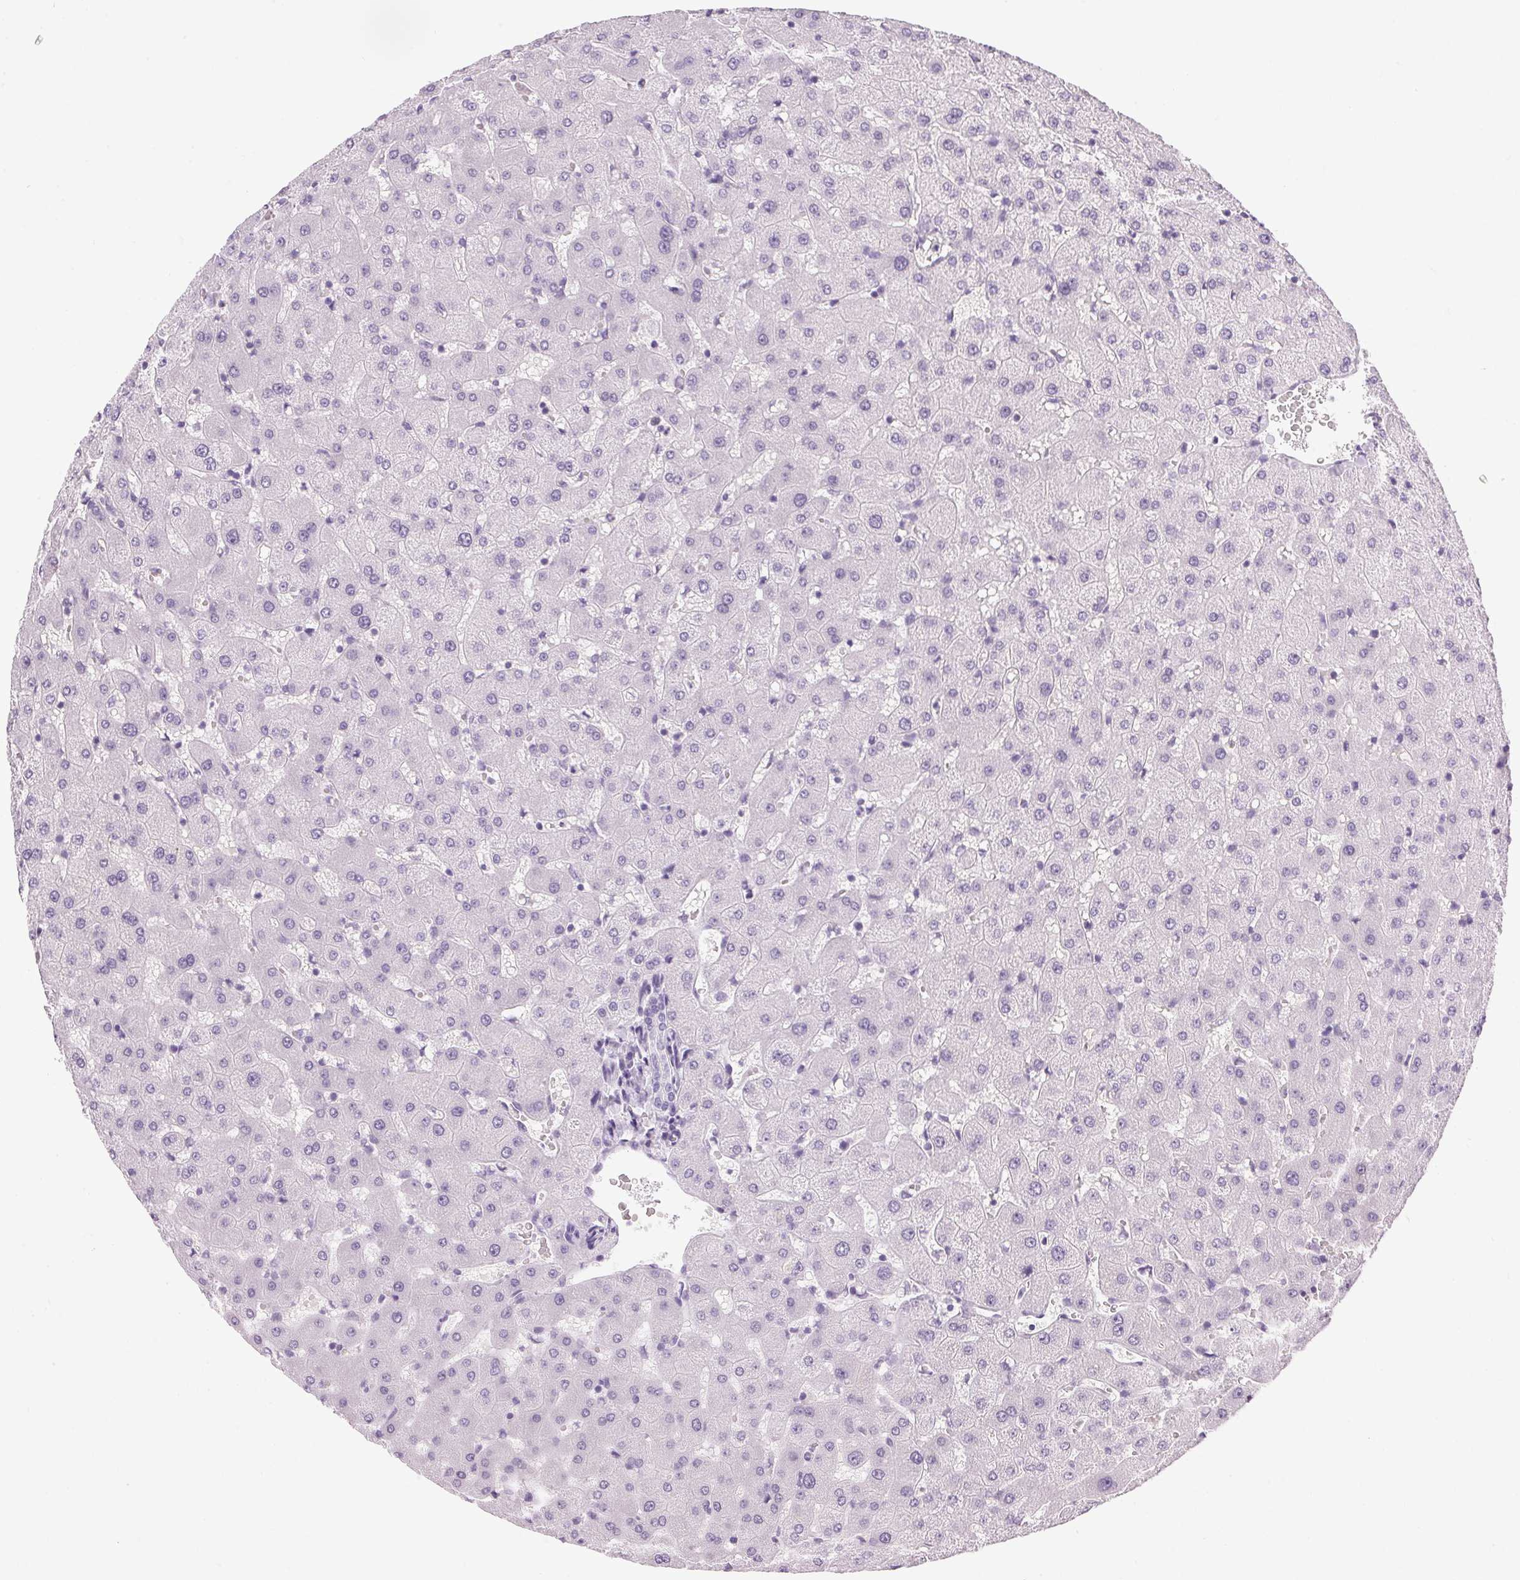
{"staining": {"intensity": "negative", "quantity": "none", "location": "none"}, "tissue": "liver", "cell_type": "Cholangiocytes", "image_type": "normal", "snomed": [{"axis": "morphology", "description": "Normal tissue, NOS"}, {"axis": "topography", "description": "Liver"}], "caption": "Immunohistochemistry micrograph of unremarkable liver: human liver stained with DAB displays no significant protein positivity in cholangiocytes. (DAB immunohistochemistry with hematoxylin counter stain).", "gene": "SP7", "patient": {"sex": "female", "age": 63}}